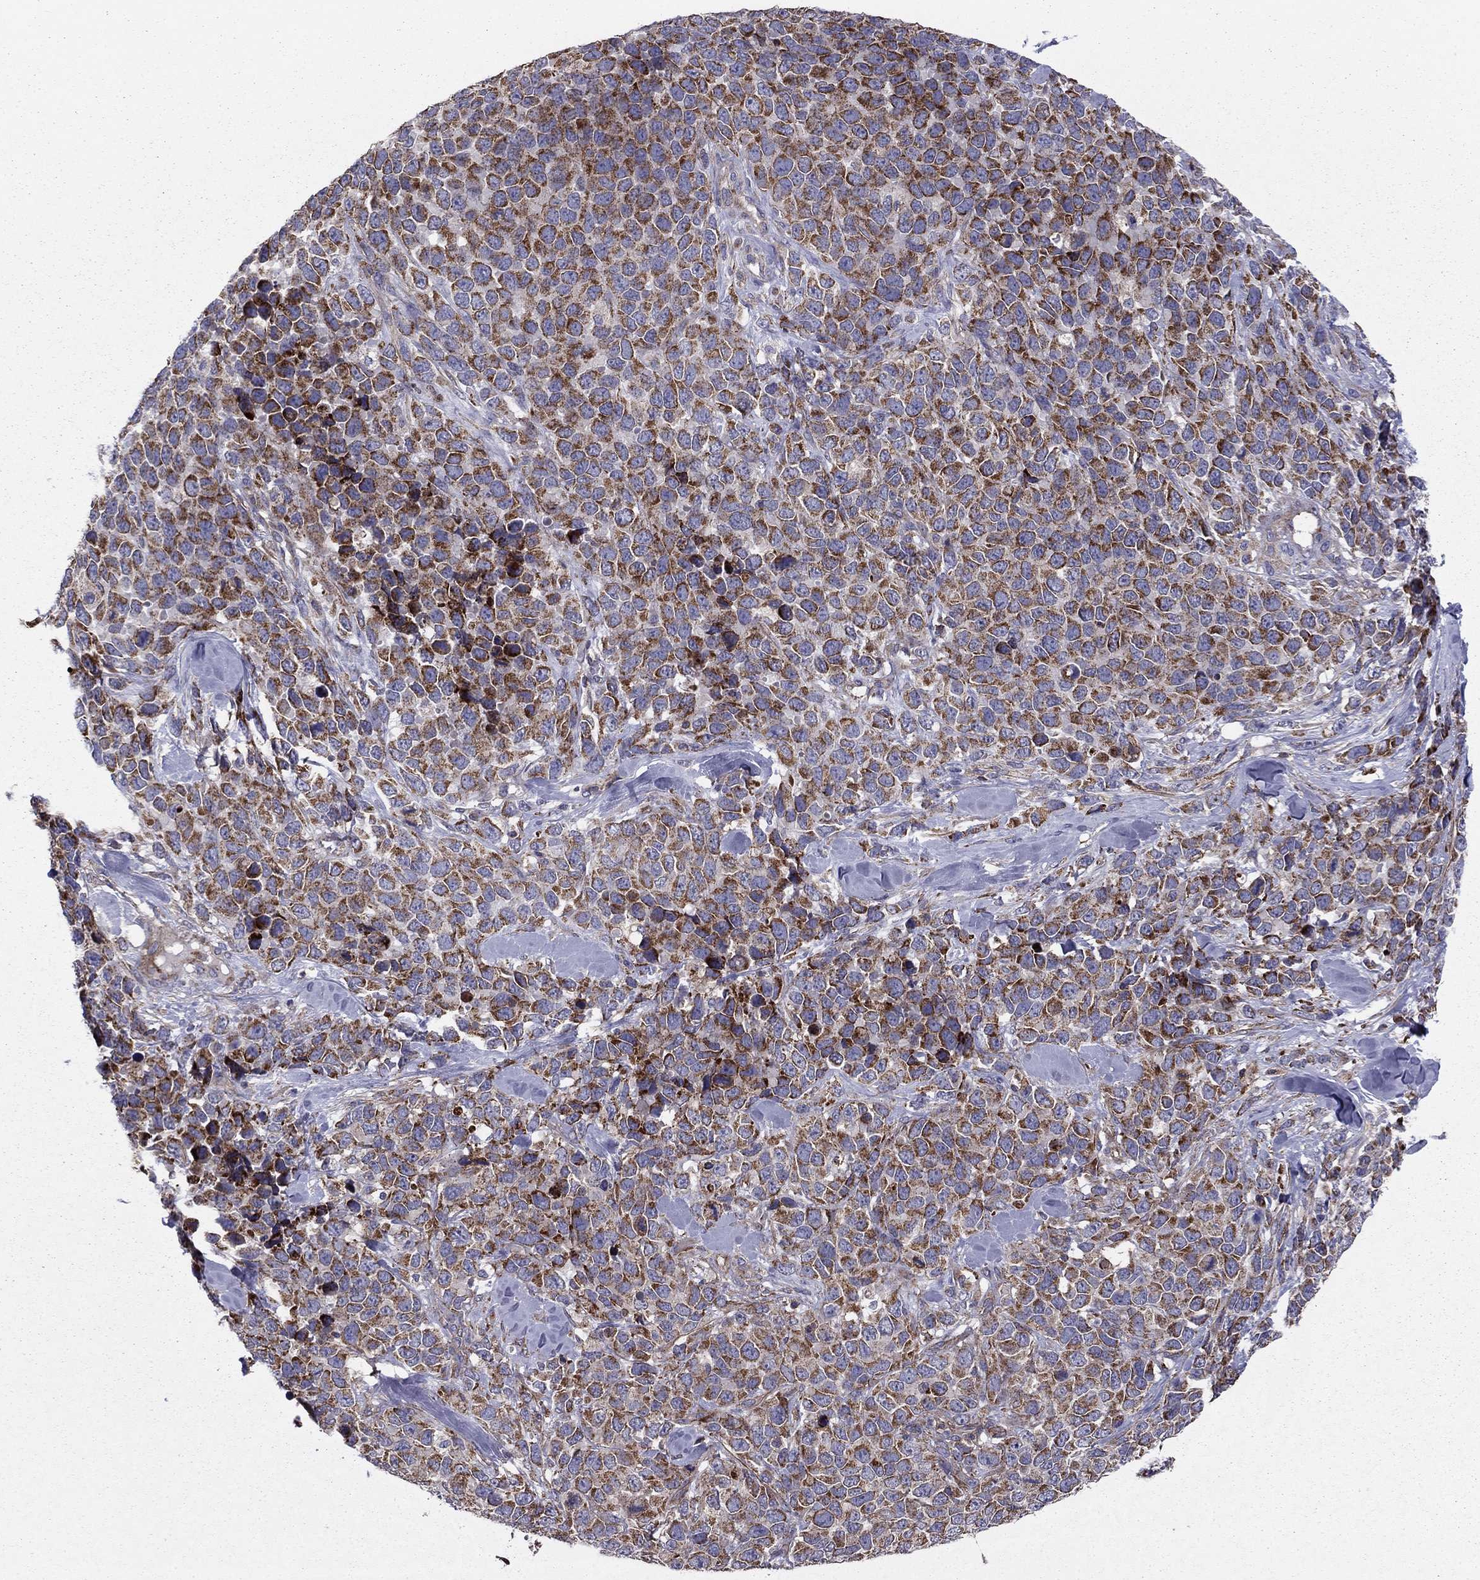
{"staining": {"intensity": "strong", "quantity": "25%-75%", "location": "cytoplasmic/membranous"}, "tissue": "melanoma", "cell_type": "Tumor cells", "image_type": "cancer", "snomed": [{"axis": "morphology", "description": "Malignant melanoma, Metastatic site"}, {"axis": "topography", "description": "Skin"}], "caption": "Protein analysis of malignant melanoma (metastatic site) tissue demonstrates strong cytoplasmic/membranous staining in approximately 25%-75% of tumor cells.", "gene": "ALG6", "patient": {"sex": "male", "age": 84}}